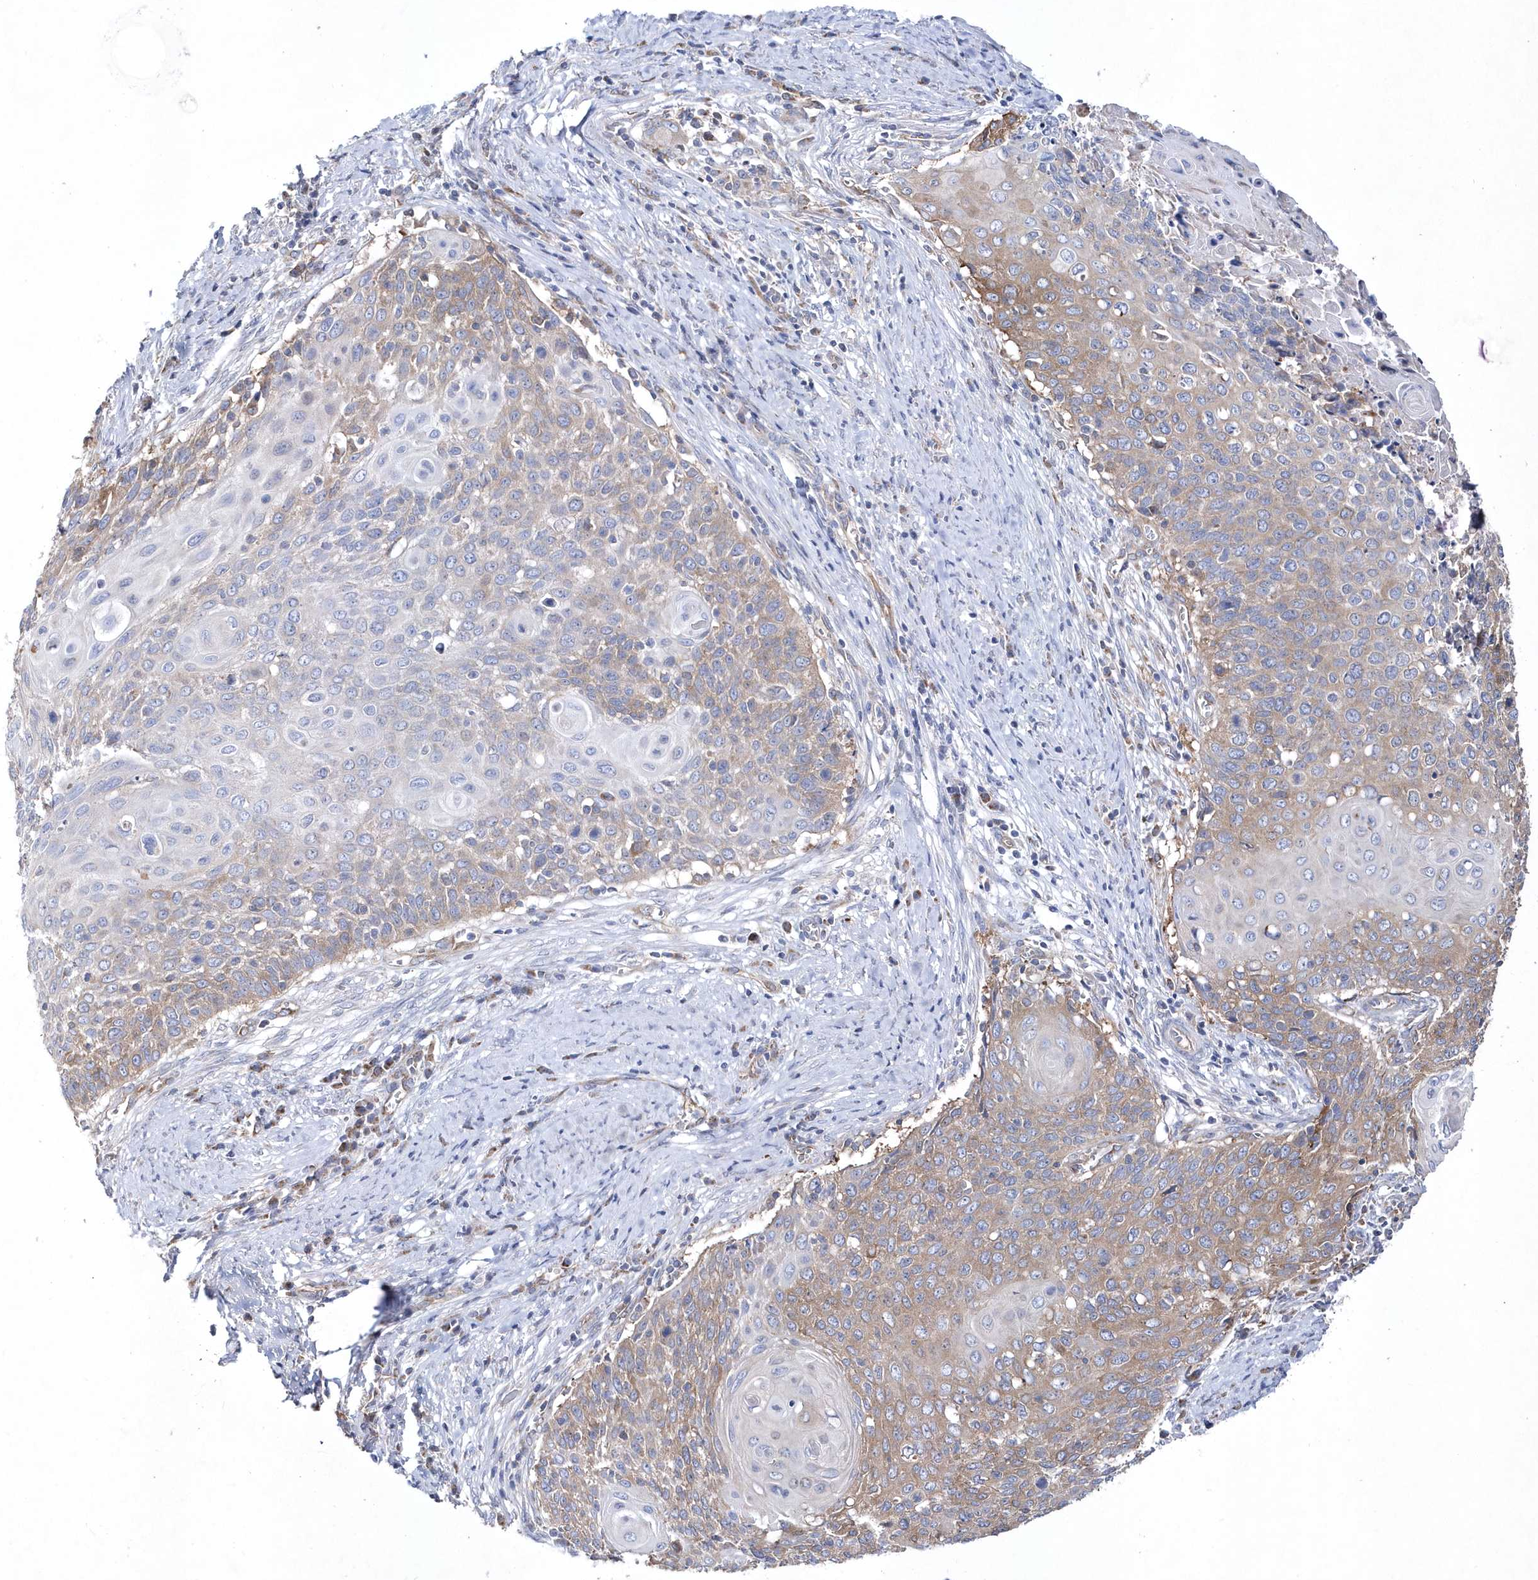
{"staining": {"intensity": "moderate", "quantity": "25%-75%", "location": "cytoplasmic/membranous"}, "tissue": "cervical cancer", "cell_type": "Tumor cells", "image_type": "cancer", "snomed": [{"axis": "morphology", "description": "Squamous cell carcinoma, NOS"}, {"axis": "topography", "description": "Cervix"}], "caption": "High-magnification brightfield microscopy of cervical cancer stained with DAB (3,3'-diaminobenzidine) (brown) and counterstained with hematoxylin (blue). tumor cells exhibit moderate cytoplasmic/membranous positivity is appreciated in approximately25%-75% of cells.", "gene": "JKAMP", "patient": {"sex": "female", "age": 39}}